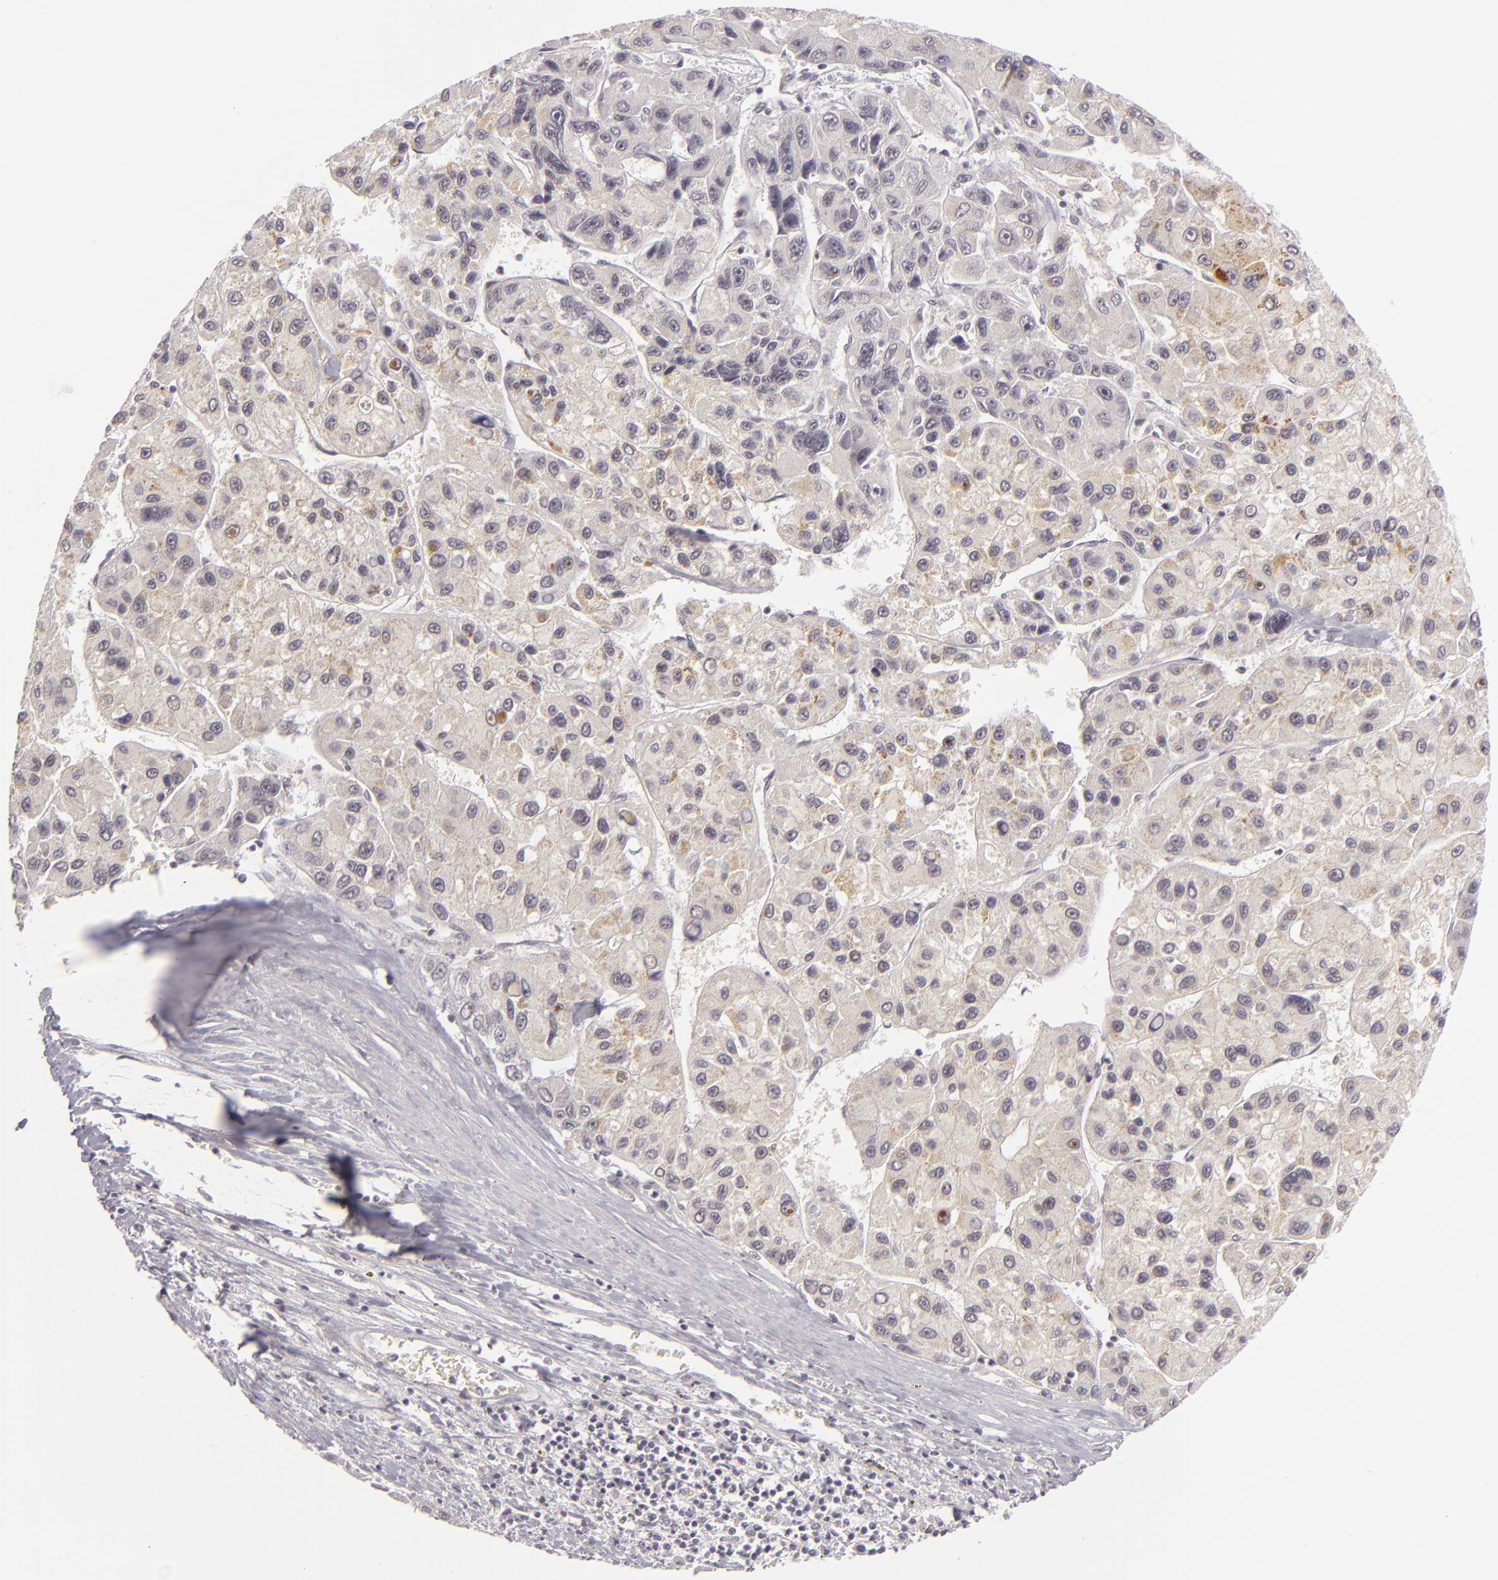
{"staining": {"intensity": "weak", "quantity": ">75%", "location": "cytoplasmic/membranous"}, "tissue": "liver cancer", "cell_type": "Tumor cells", "image_type": "cancer", "snomed": [{"axis": "morphology", "description": "Carcinoma, Hepatocellular, NOS"}, {"axis": "topography", "description": "Liver"}], "caption": "Weak cytoplasmic/membranous positivity is present in approximately >75% of tumor cells in liver cancer (hepatocellular carcinoma).", "gene": "DLG3", "patient": {"sex": "male", "age": 64}}